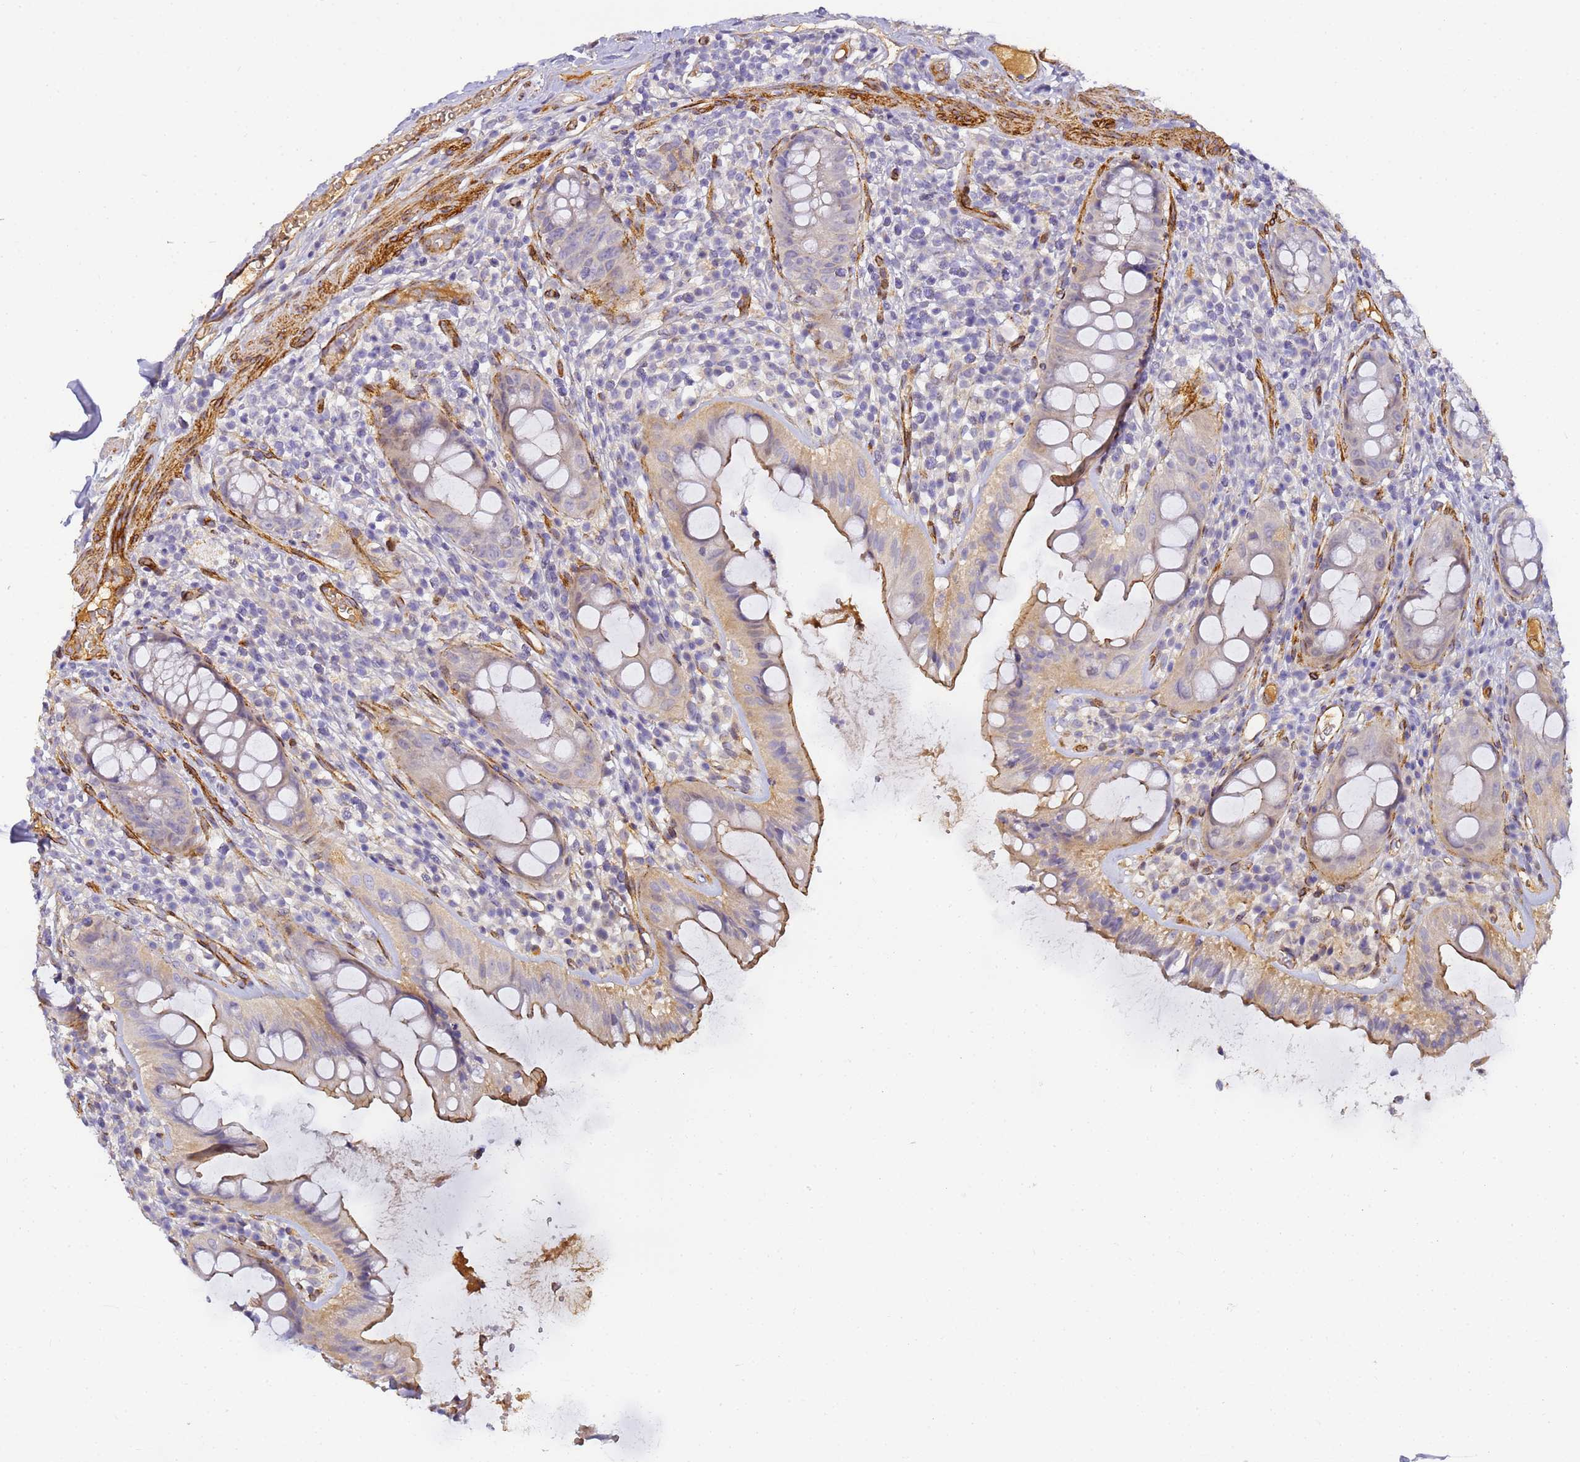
{"staining": {"intensity": "moderate", "quantity": "<25%", "location": "cytoplasmic/membranous"}, "tissue": "rectum", "cell_type": "Glandular cells", "image_type": "normal", "snomed": [{"axis": "morphology", "description": "Normal tissue, NOS"}, {"axis": "topography", "description": "Rectum"}], "caption": "About <25% of glandular cells in benign rectum show moderate cytoplasmic/membranous protein positivity as visualized by brown immunohistochemical staining.", "gene": "CFHR1", "patient": {"sex": "female", "age": 57}}